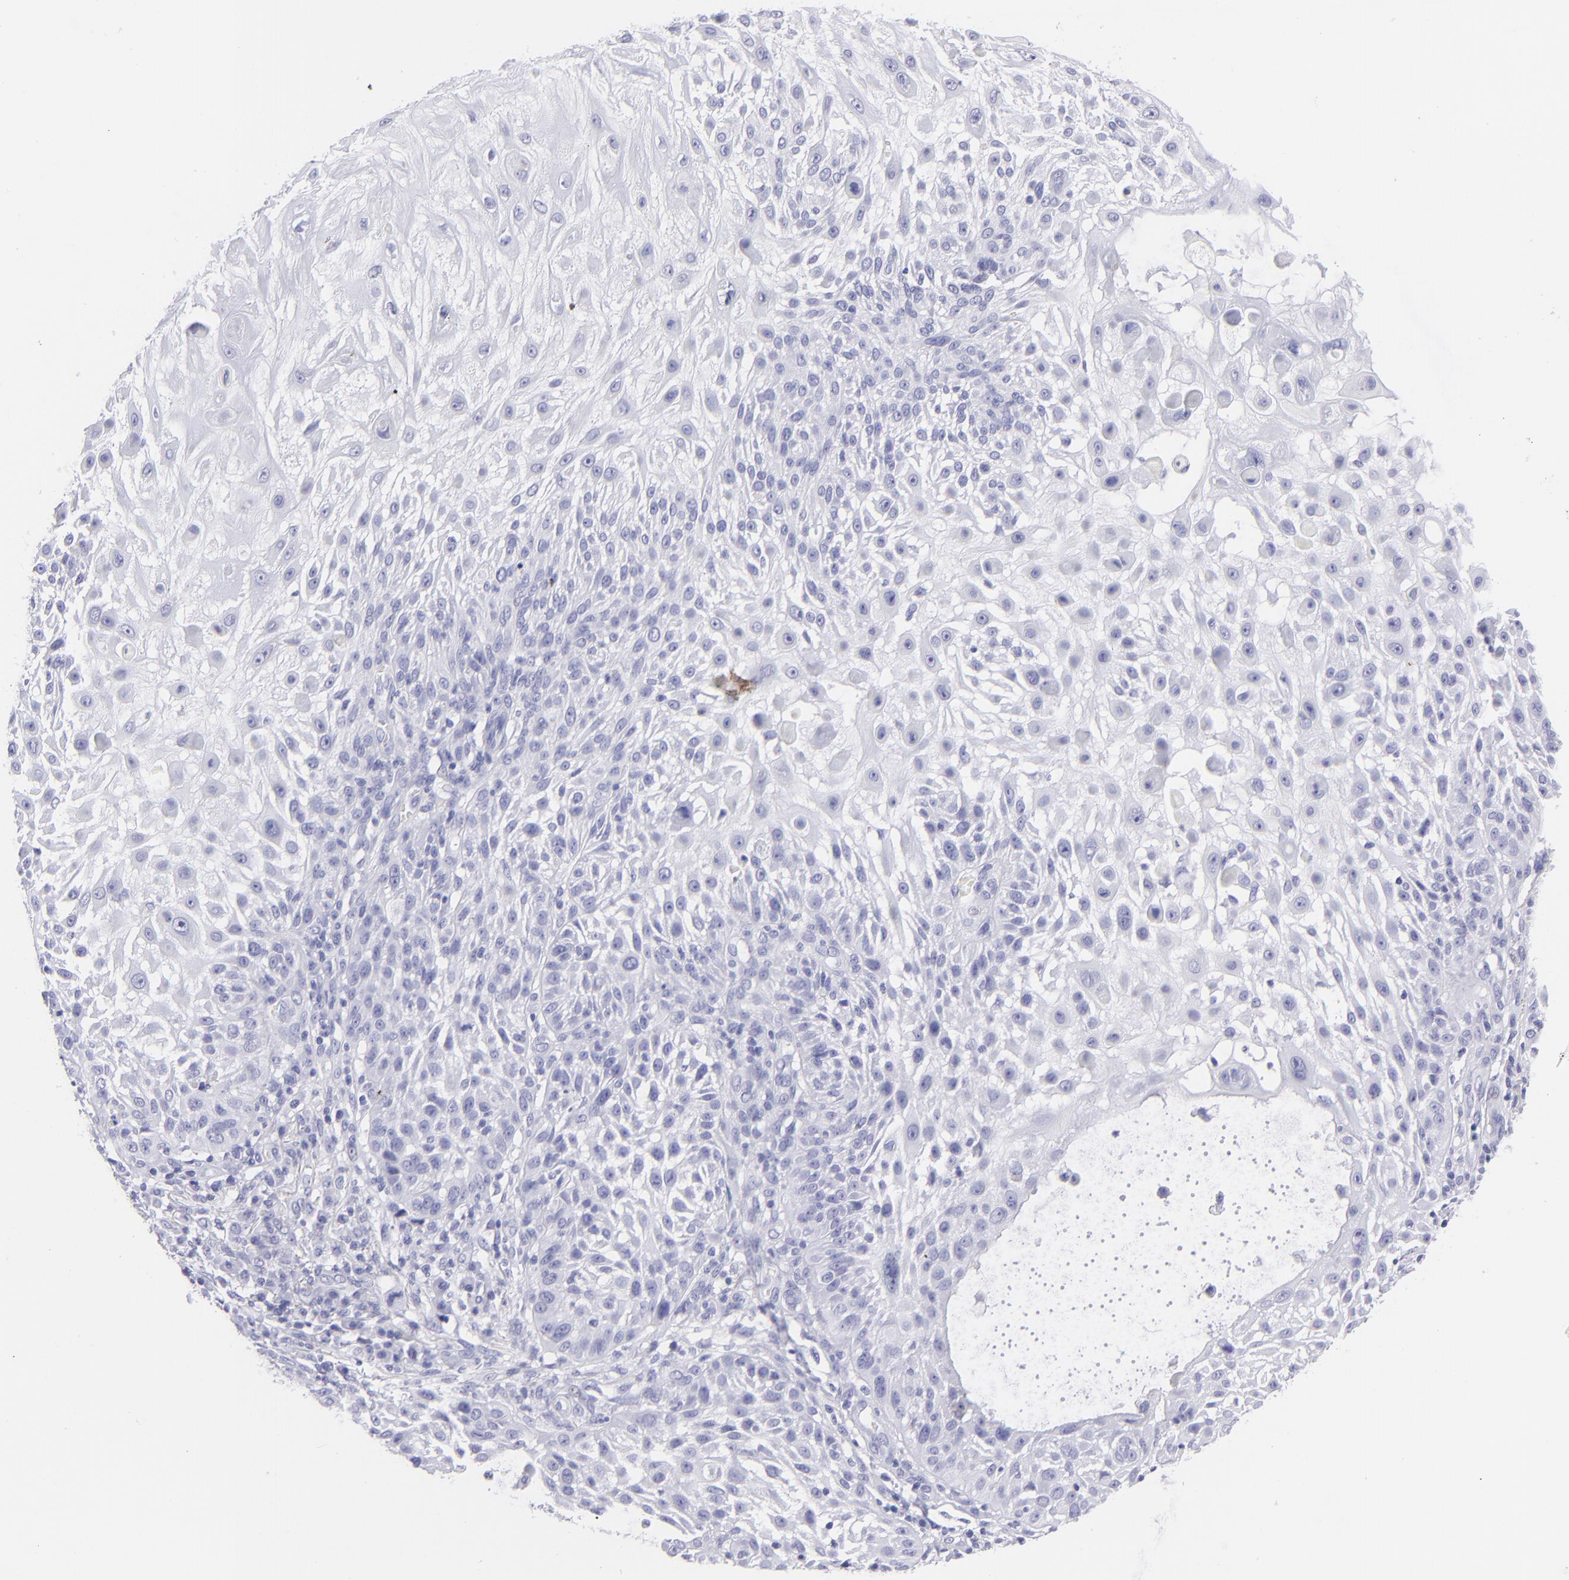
{"staining": {"intensity": "negative", "quantity": "none", "location": "none"}, "tissue": "skin cancer", "cell_type": "Tumor cells", "image_type": "cancer", "snomed": [{"axis": "morphology", "description": "Squamous cell carcinoma, NOS"}, {"axis": "topography", "description": "Skin"}], "caption": "The micrograph displays no significant expression in tumor cells of skin cancer. The staining is performed using DAB brown chromogen with nuclei counter-stained in using hematoxylin.", "gene": "PIP", "patient": {"sex": "female", "age": 89}}